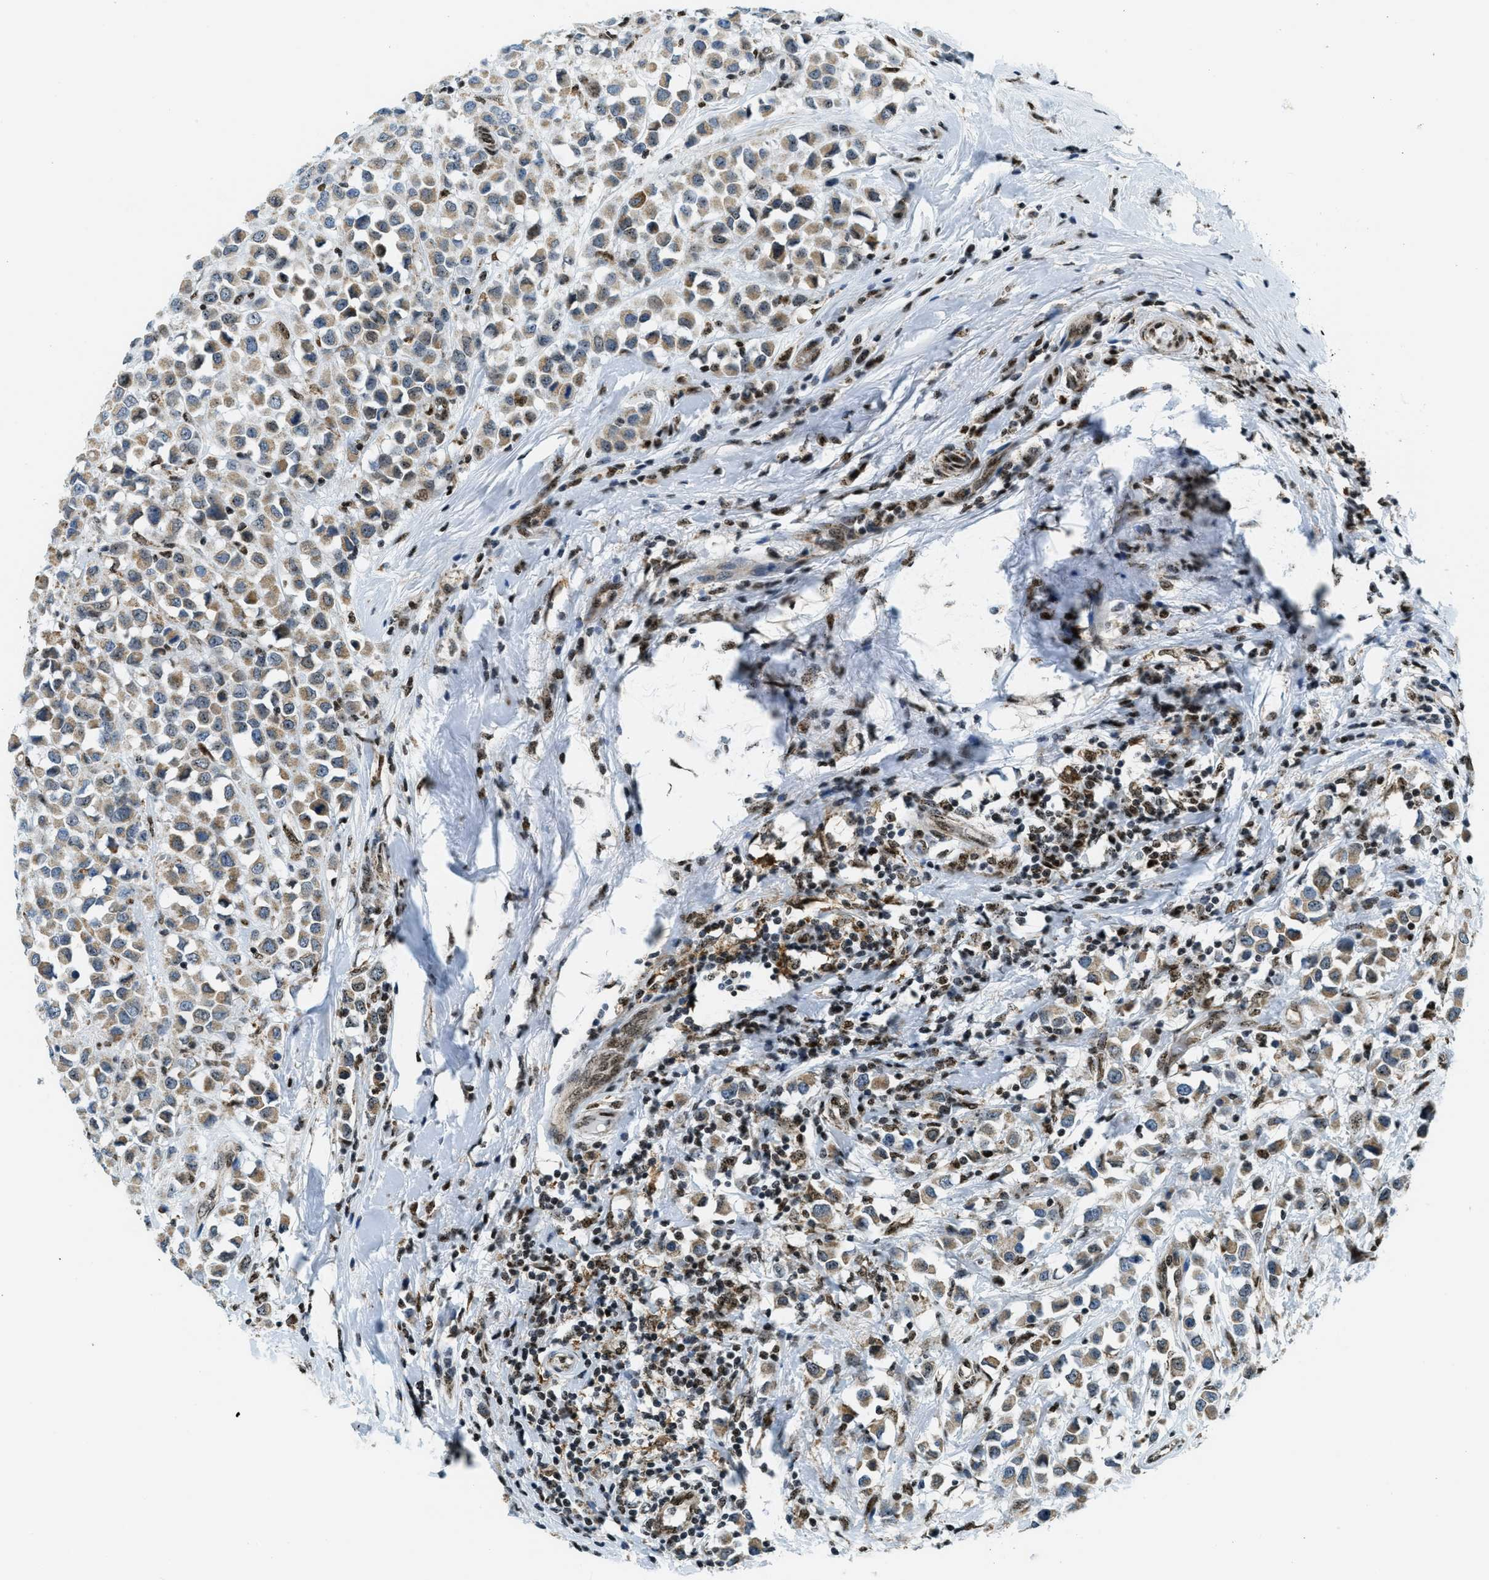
{"staining": {"intensity": "moderate", "quantity": ">75%", "location": "cytoplasmic/membranous"}, "tissue": "breast cancer", "cell_type": "Tumor cells", "image_type": "cancer", "snomed": [{"axis": "morphology", "description": "Duct carcinoma"}, {"axis": "topography", "description": "Breast"}], "caption": "Tumor cells display medium levels of moderate cytoplasmic/membranous expression in approximately >75% of cells in breast infiltrating ductal carcinoma.", "gene": "SP100", "patient": {"sex": "female", "age": 61}}